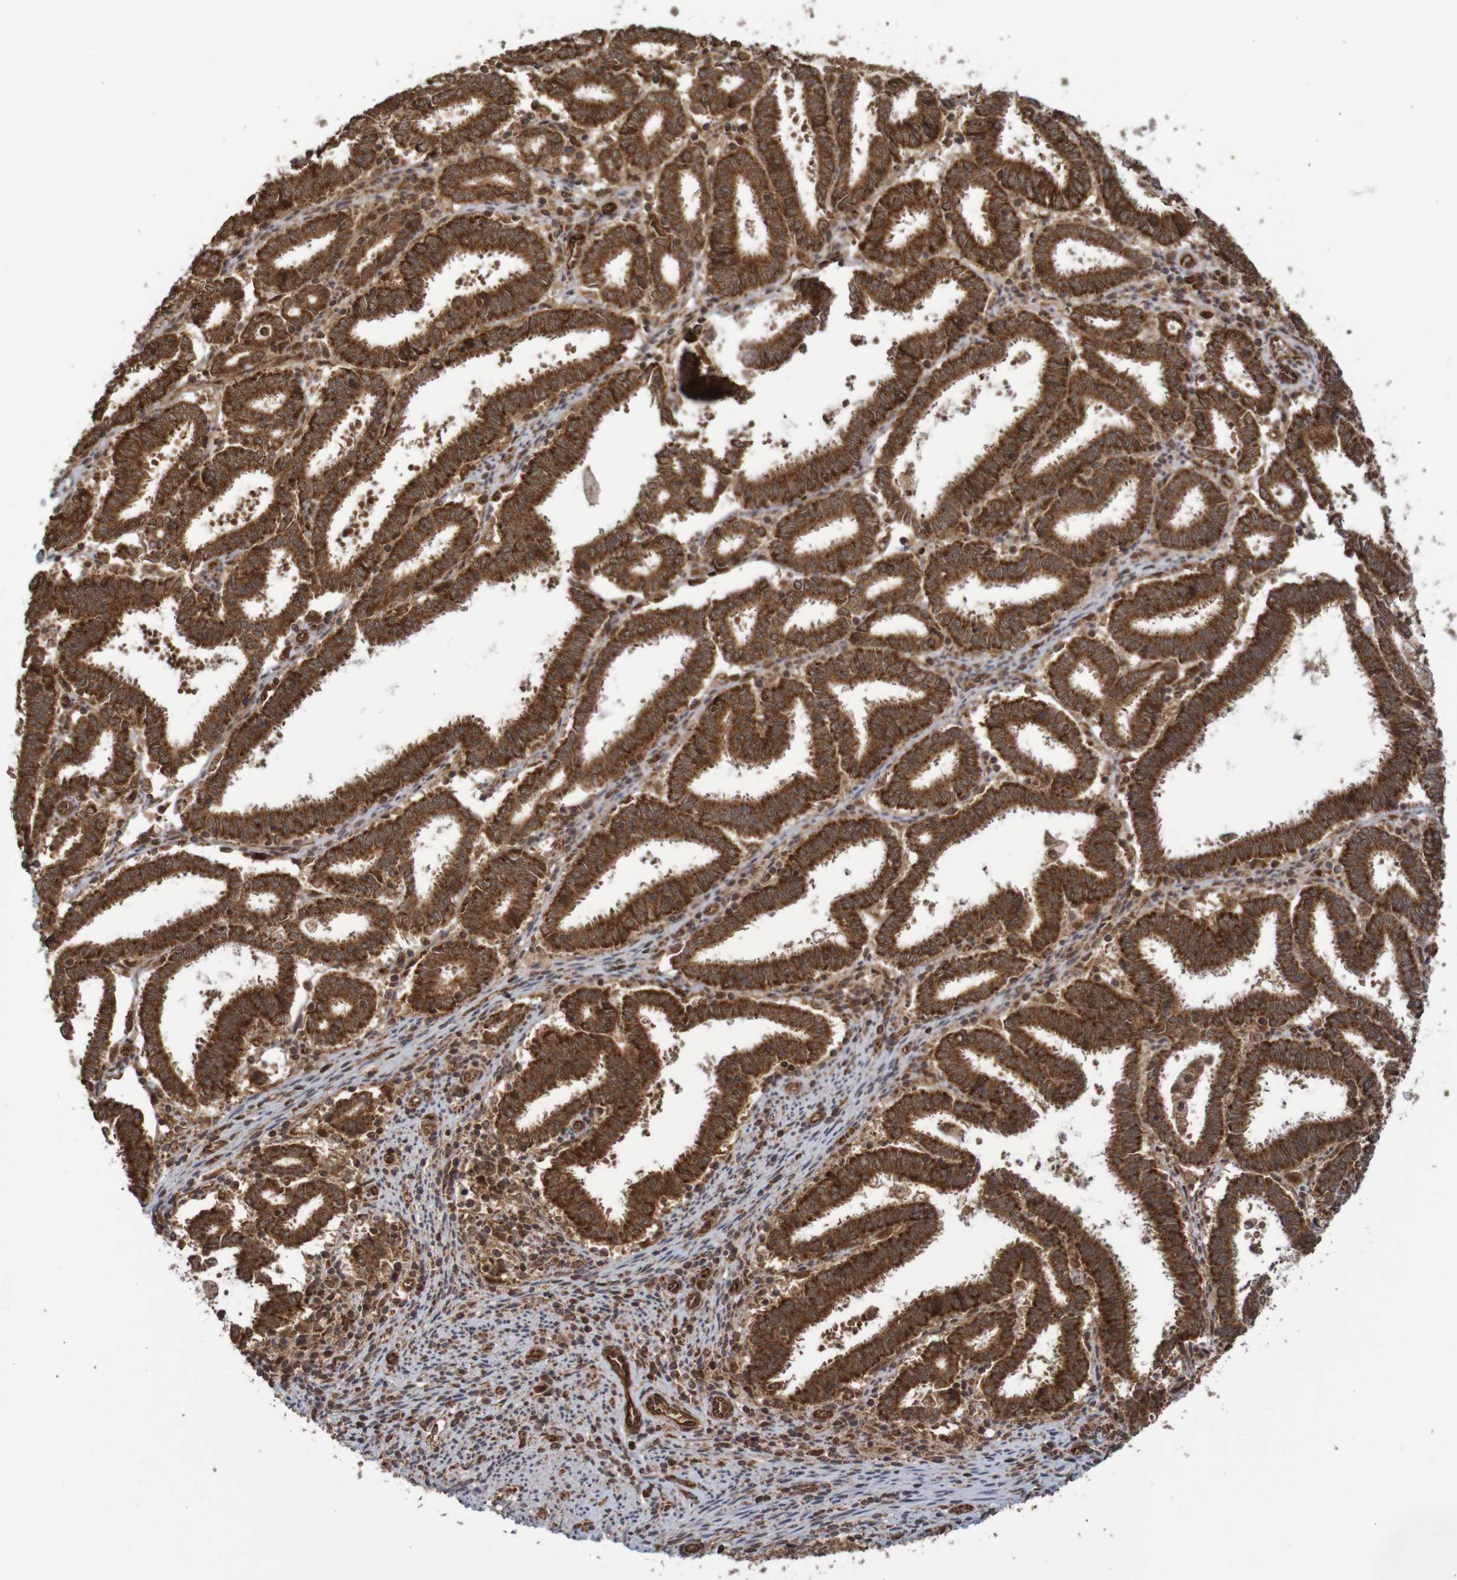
{"staining": {"intensity": "strong", "quantity": ">75%", "location": "cytoplasmic/membranous"}, "tissue": "endometrial cancer", "cell_type": "Tumor cells", "image_type": "cancer", "snomed": [{"axis": "morphology", "description": "Adenocarcinoma, NOS"}, {"axis": "topography", "description": "Uterus"}], "caption": "Immunohistochemical staining of human endometrial cancer (adenocarcinoma) reveals high levels of strong cytoplasmic/membranous protein expression in approximately >75% of tumor cells. The protein of interest is stained brown, and the nuclei are stained in blue (DAB (3,3'-diaminobenzidine) IHC with brightfield microscopy, high magnification).", "gene": "MRPL52", "patient": {"sex": "female", "age": 83}}